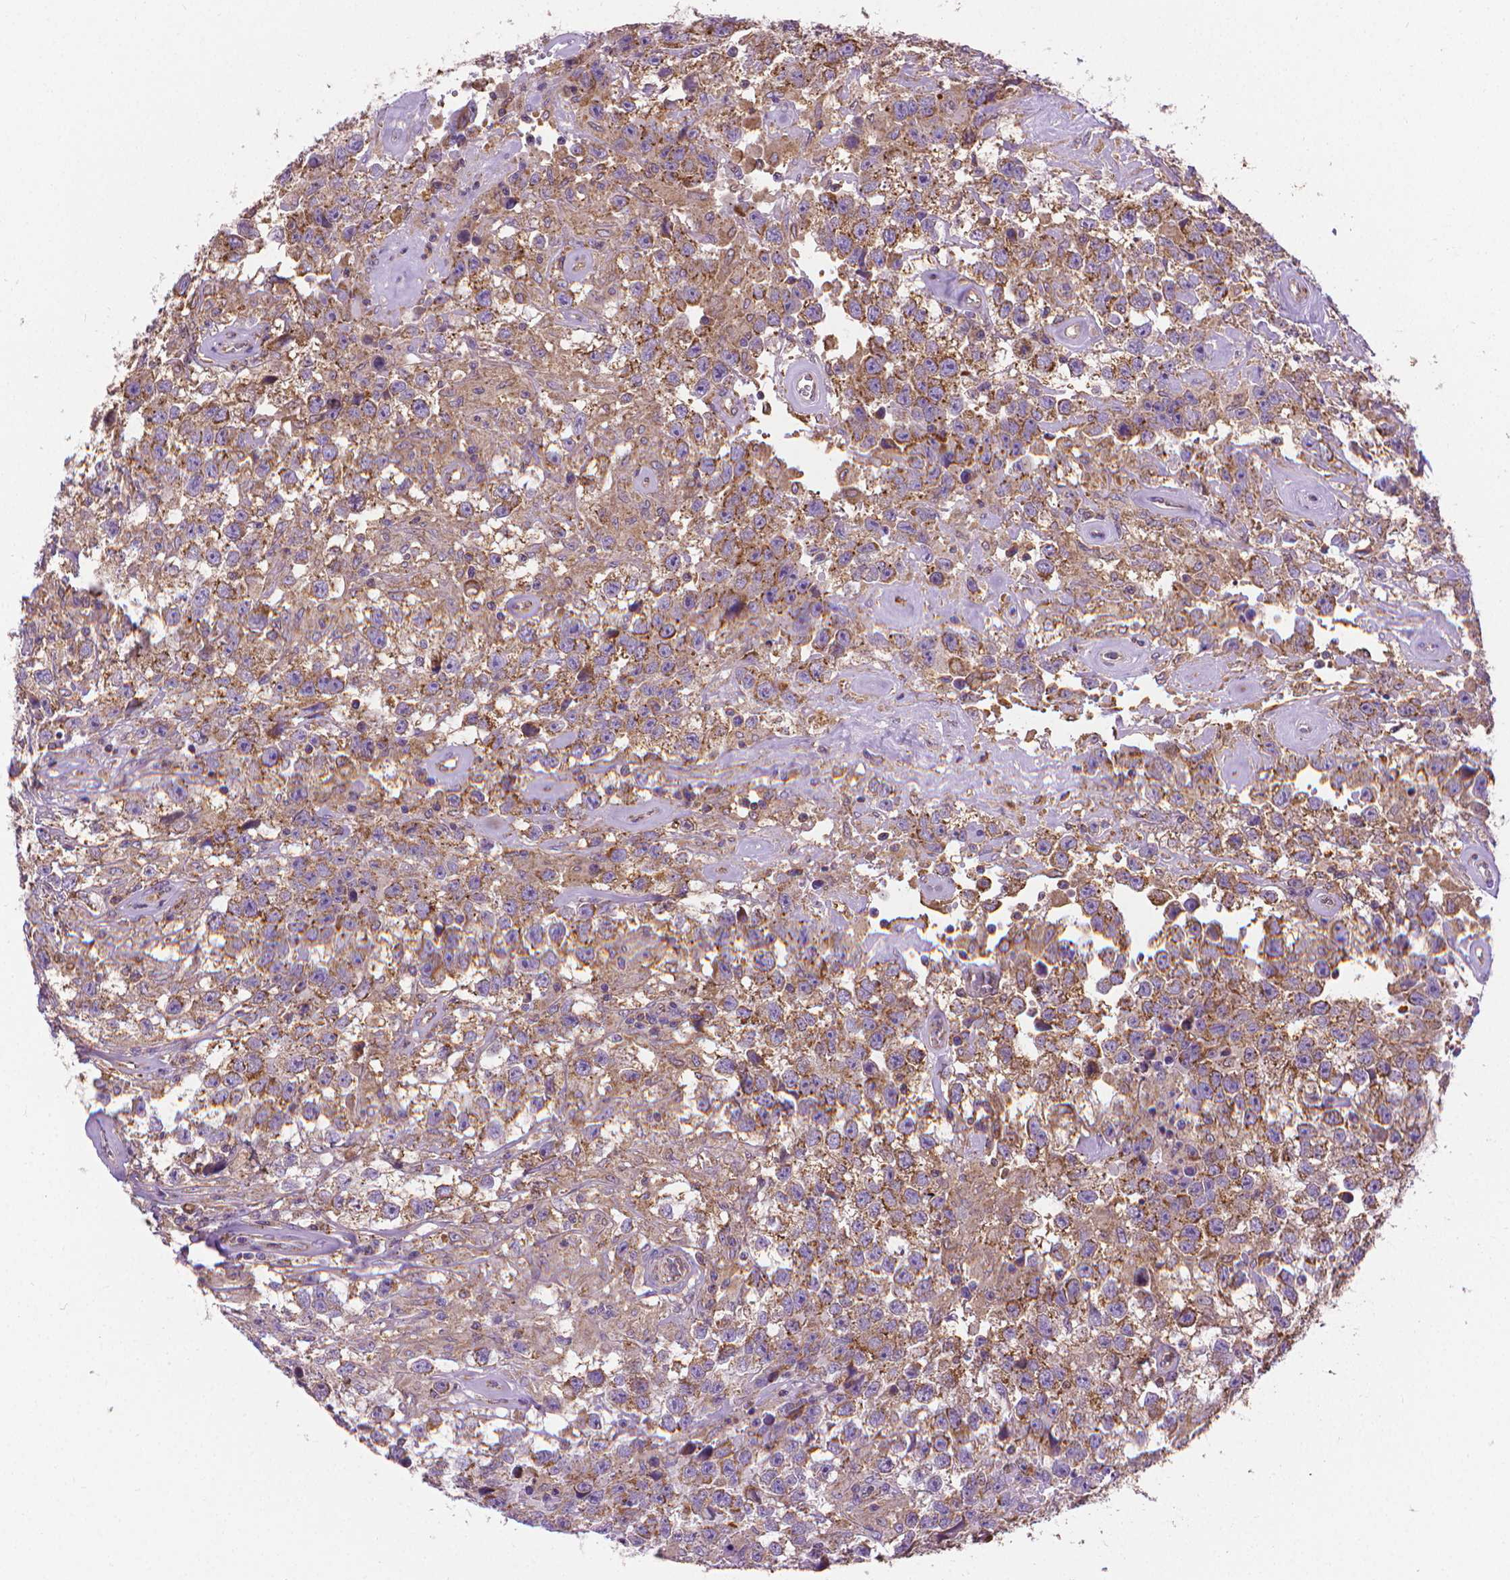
{"staining": {"intensity": "moderate", "quantity": ">75%", "location": "cytoplasmic/membranous"}, "tissue": "testis cancer", "cell_type": "Tumor cells", "image_type": "cancer", "snomed": [{"axis": "morphology", "description": "Seminoma, NOS"}, {"axis": "topography", "description": "Testis"}], "caption": "Testis seminoma stained with a brown dye shows moderate cytoplasmic/membranous positive staining in approximately >75% of tumor cells.", "gene": "SLC51B", "patient": {"sex": "male", "age": 43}}